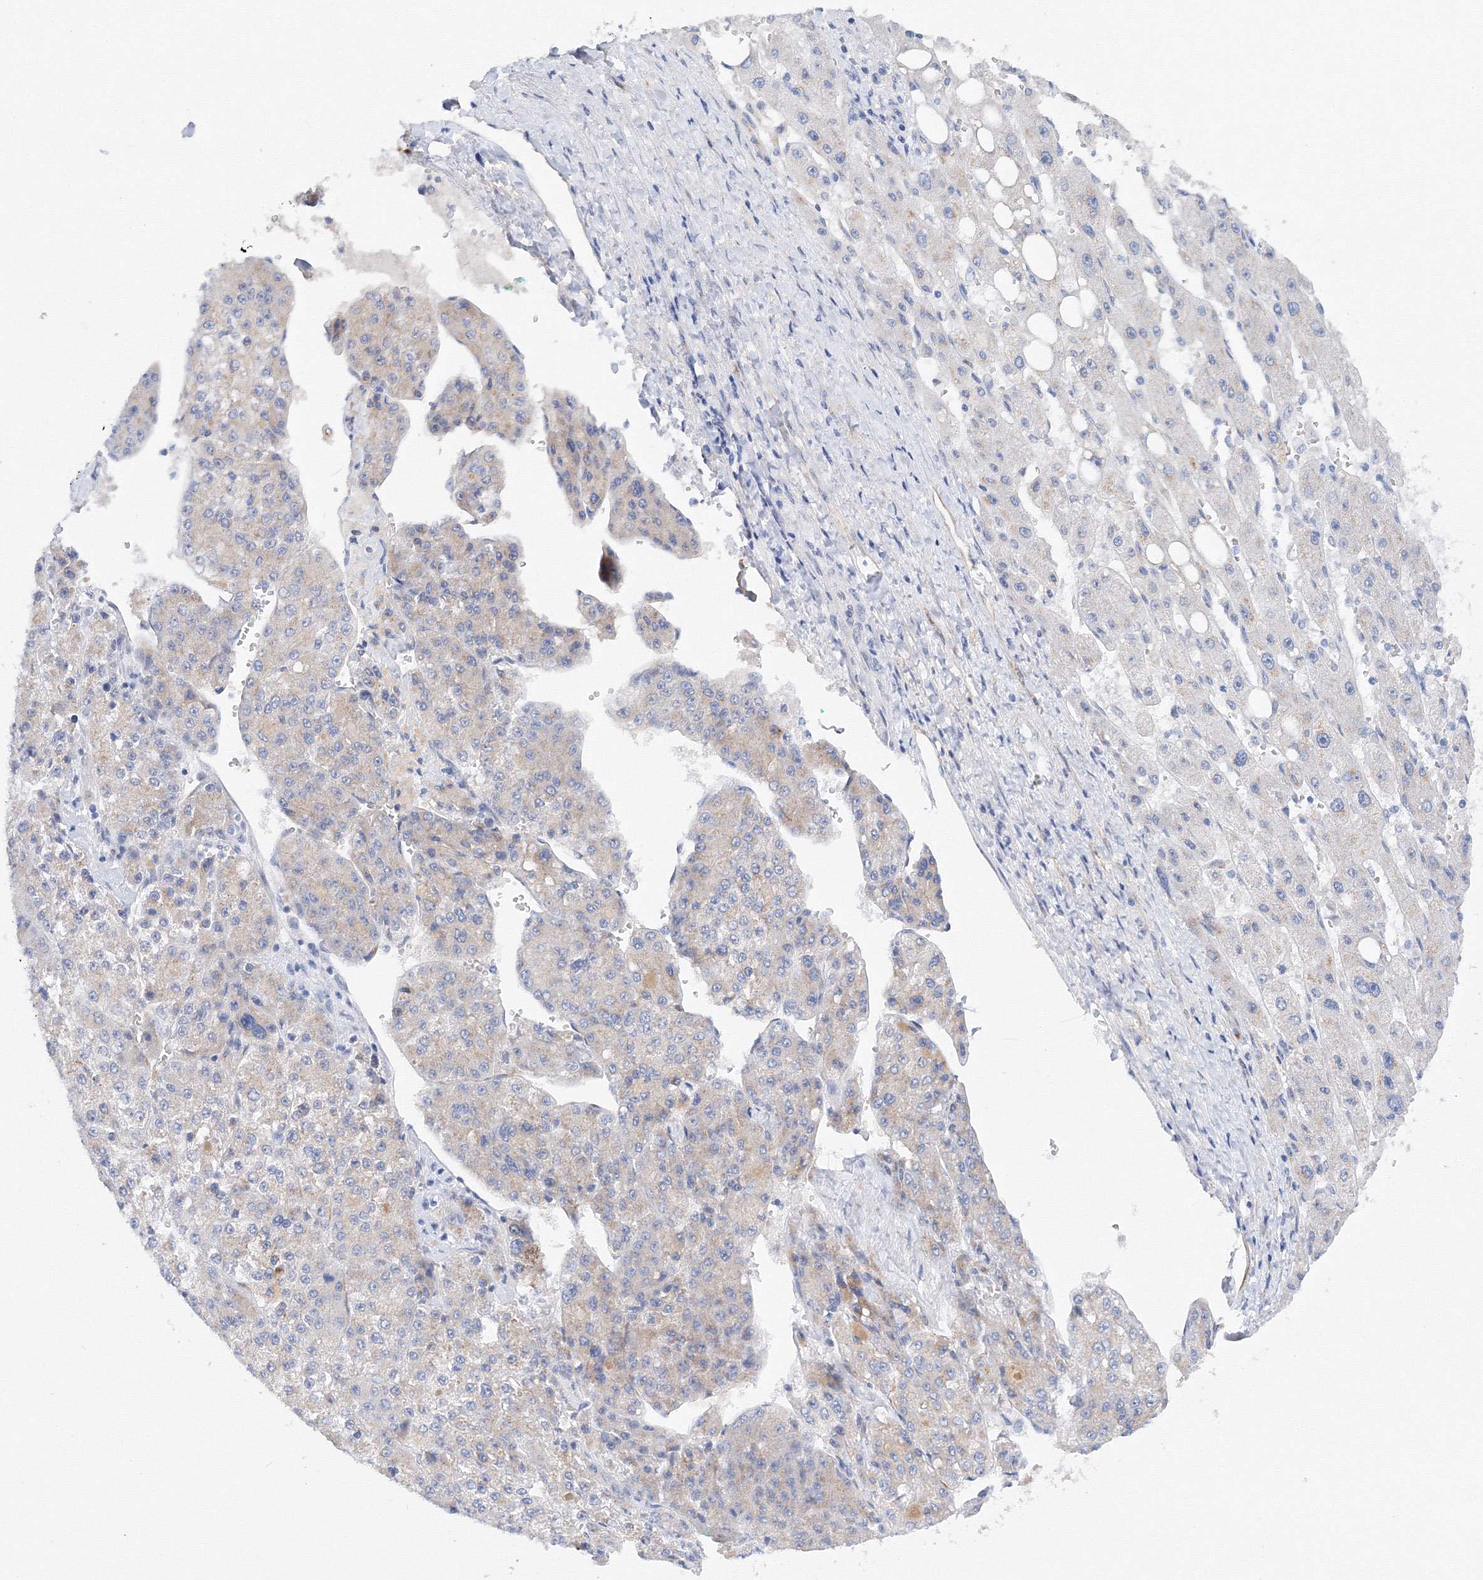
{"staining": {"intensity": "negative", "quantity": "none", "location": "none"}, "tissue": "liver cancer", "cell_type": "Tumor cells", "image_type": "cancer", "snomed": [{"axis": "morphology", "description": "Carcinoma, Hepatocellular, NOS"}, {"axis": "topography", "description": "Liver"}], "caption": "High power microscopy histopathology image of an IHC micrograph of liver hepatocellular carcinoma, revealing no significant positivity in tumor cells.", "gene": "TAMM41", "patient": {"sex": "female", "age": 73}}